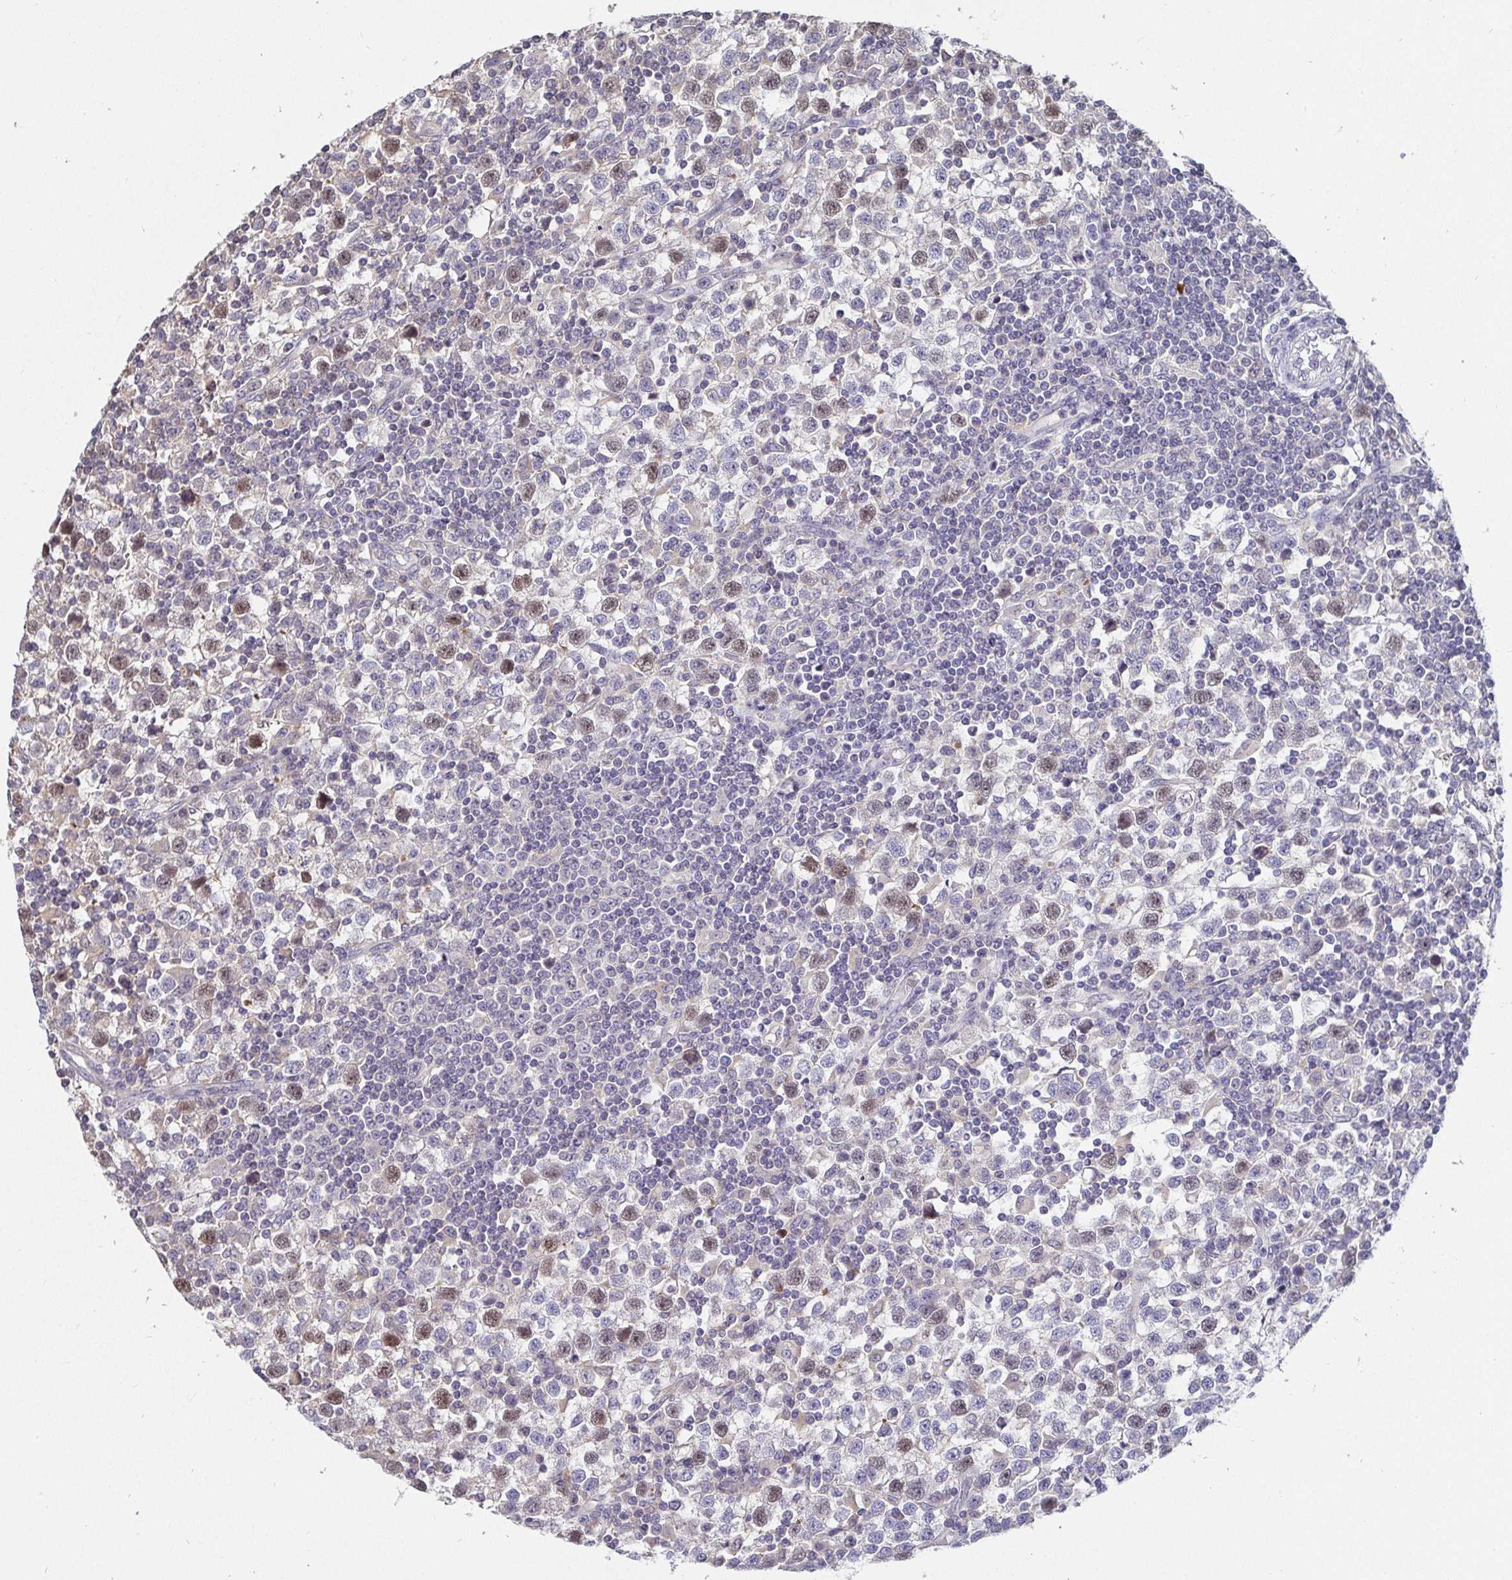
{"staining": {"intensity": "weak", "quantity": "<25%", "location": "nuclear"}, "tissue": "testis cancer", "cell_type": "Tumor cells", "image_type": "cancer", "snomed": [{"axis": "morphology", "description": "Seminoma, NOS"}, {"axis": "topography", "description": "Testis"}], "caption": "Immunohistochemical staining of testis cancer (seminoma) exhibits no significant expression in tumor cells.", "gene": "ANLN", "patient": {"sex": "male", "age": 34}}